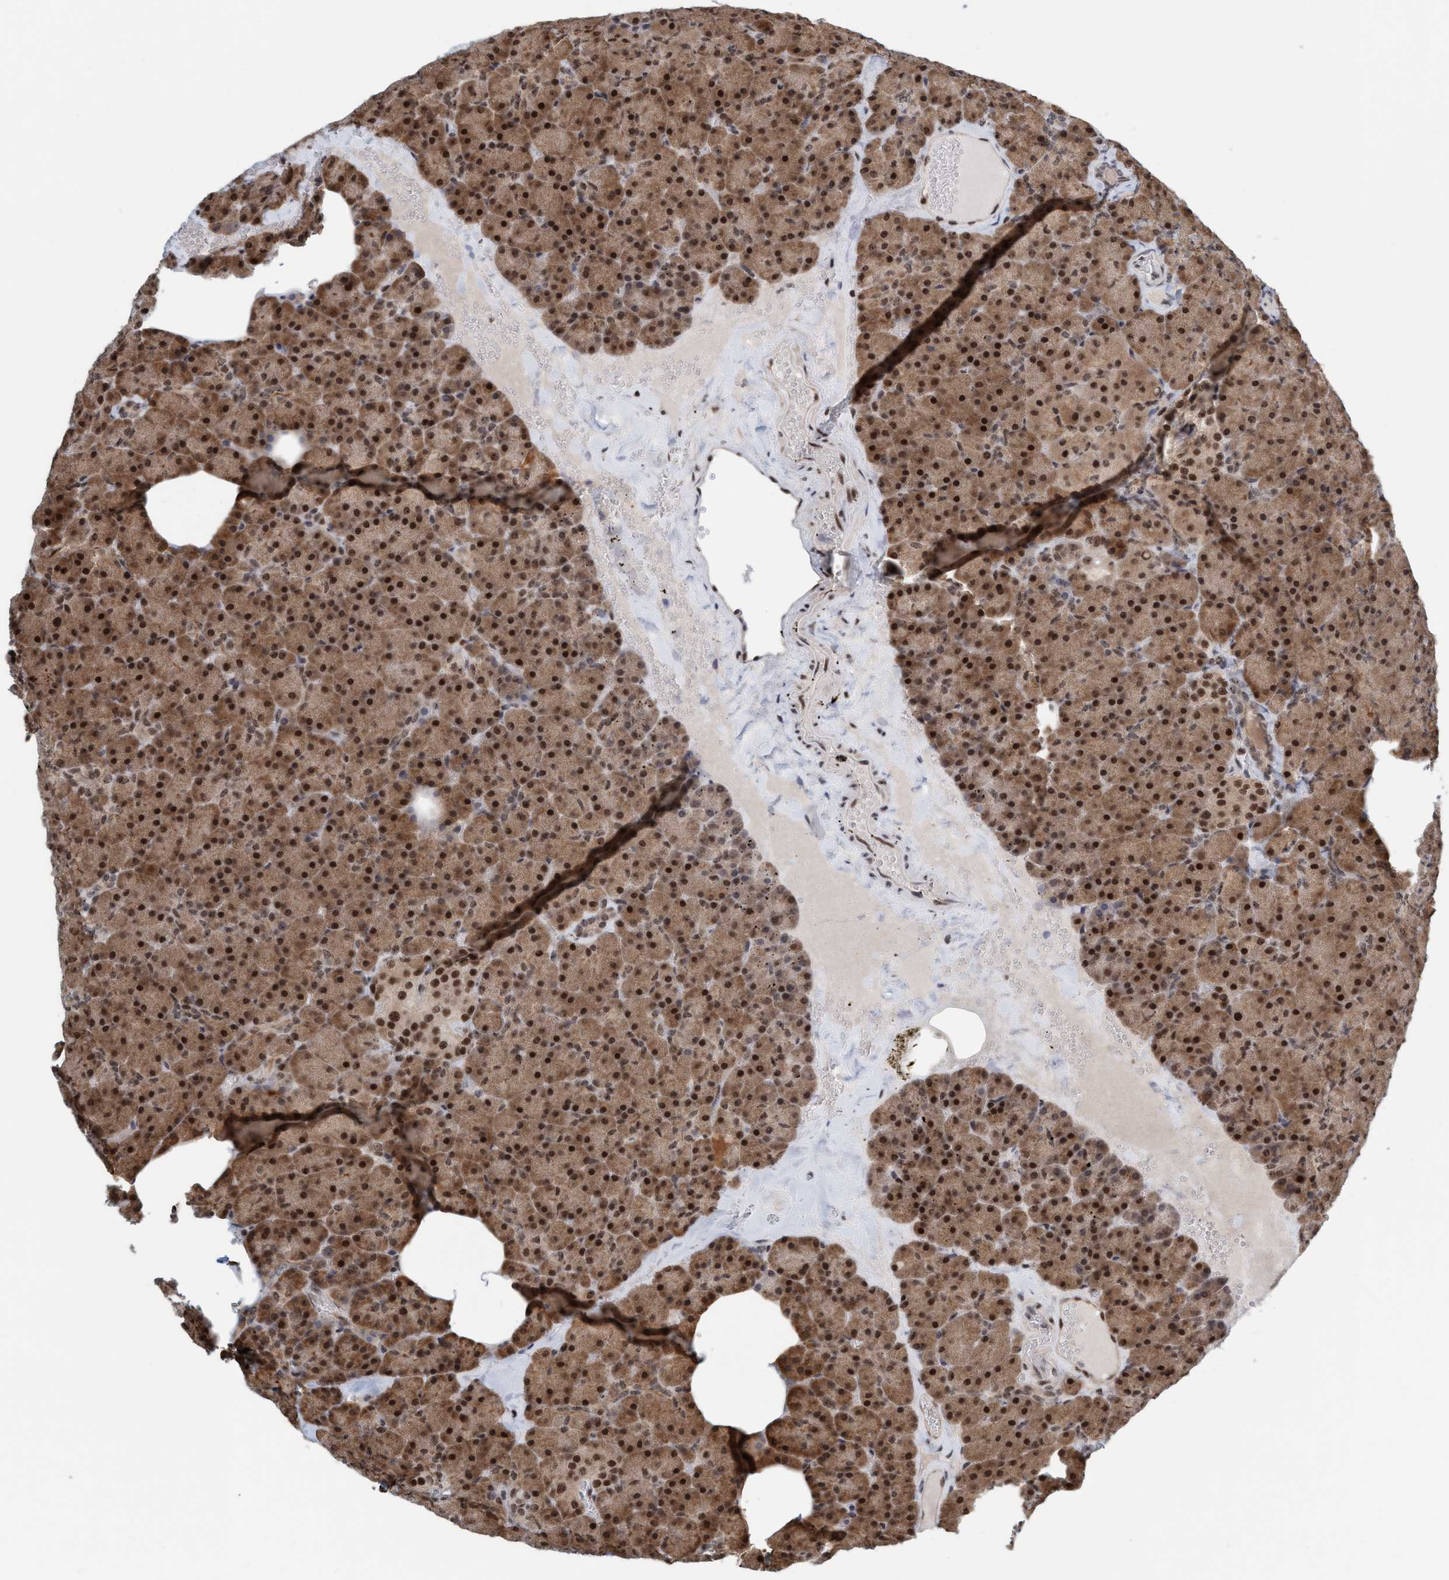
{"staining": {"intensity": "strong", "quantity": ">75%", "location": "cytoplasmic/membranous,nuclear"}, "tissue": "pancreas", "cell_type": "Exocrine glandular cells", "image_type": "normal", "snomed": [{"axis": "morphology", "description": "Normal tissue, NOS"}, {"axis": "morphology", "description": "Carcinoid, malignant, NOS"}, {"axis": "topography", "description": "Pancreas"}], "caption": "The photomicrograph displays immunohistochemical staining of benign pancreas. There is strong cytoplasmic/membranous,nuclear positivity is appreciated in approximately >75% of exocrine glandular cells. The staining is performed using DAB (3,3'-diaminobenzidine) brown chromogen to label protein expression. The nuclei are counter-stained blue using hematoxylin.", "gene": "SMCR8", "patient": {"sex": "female", "age": 35}}